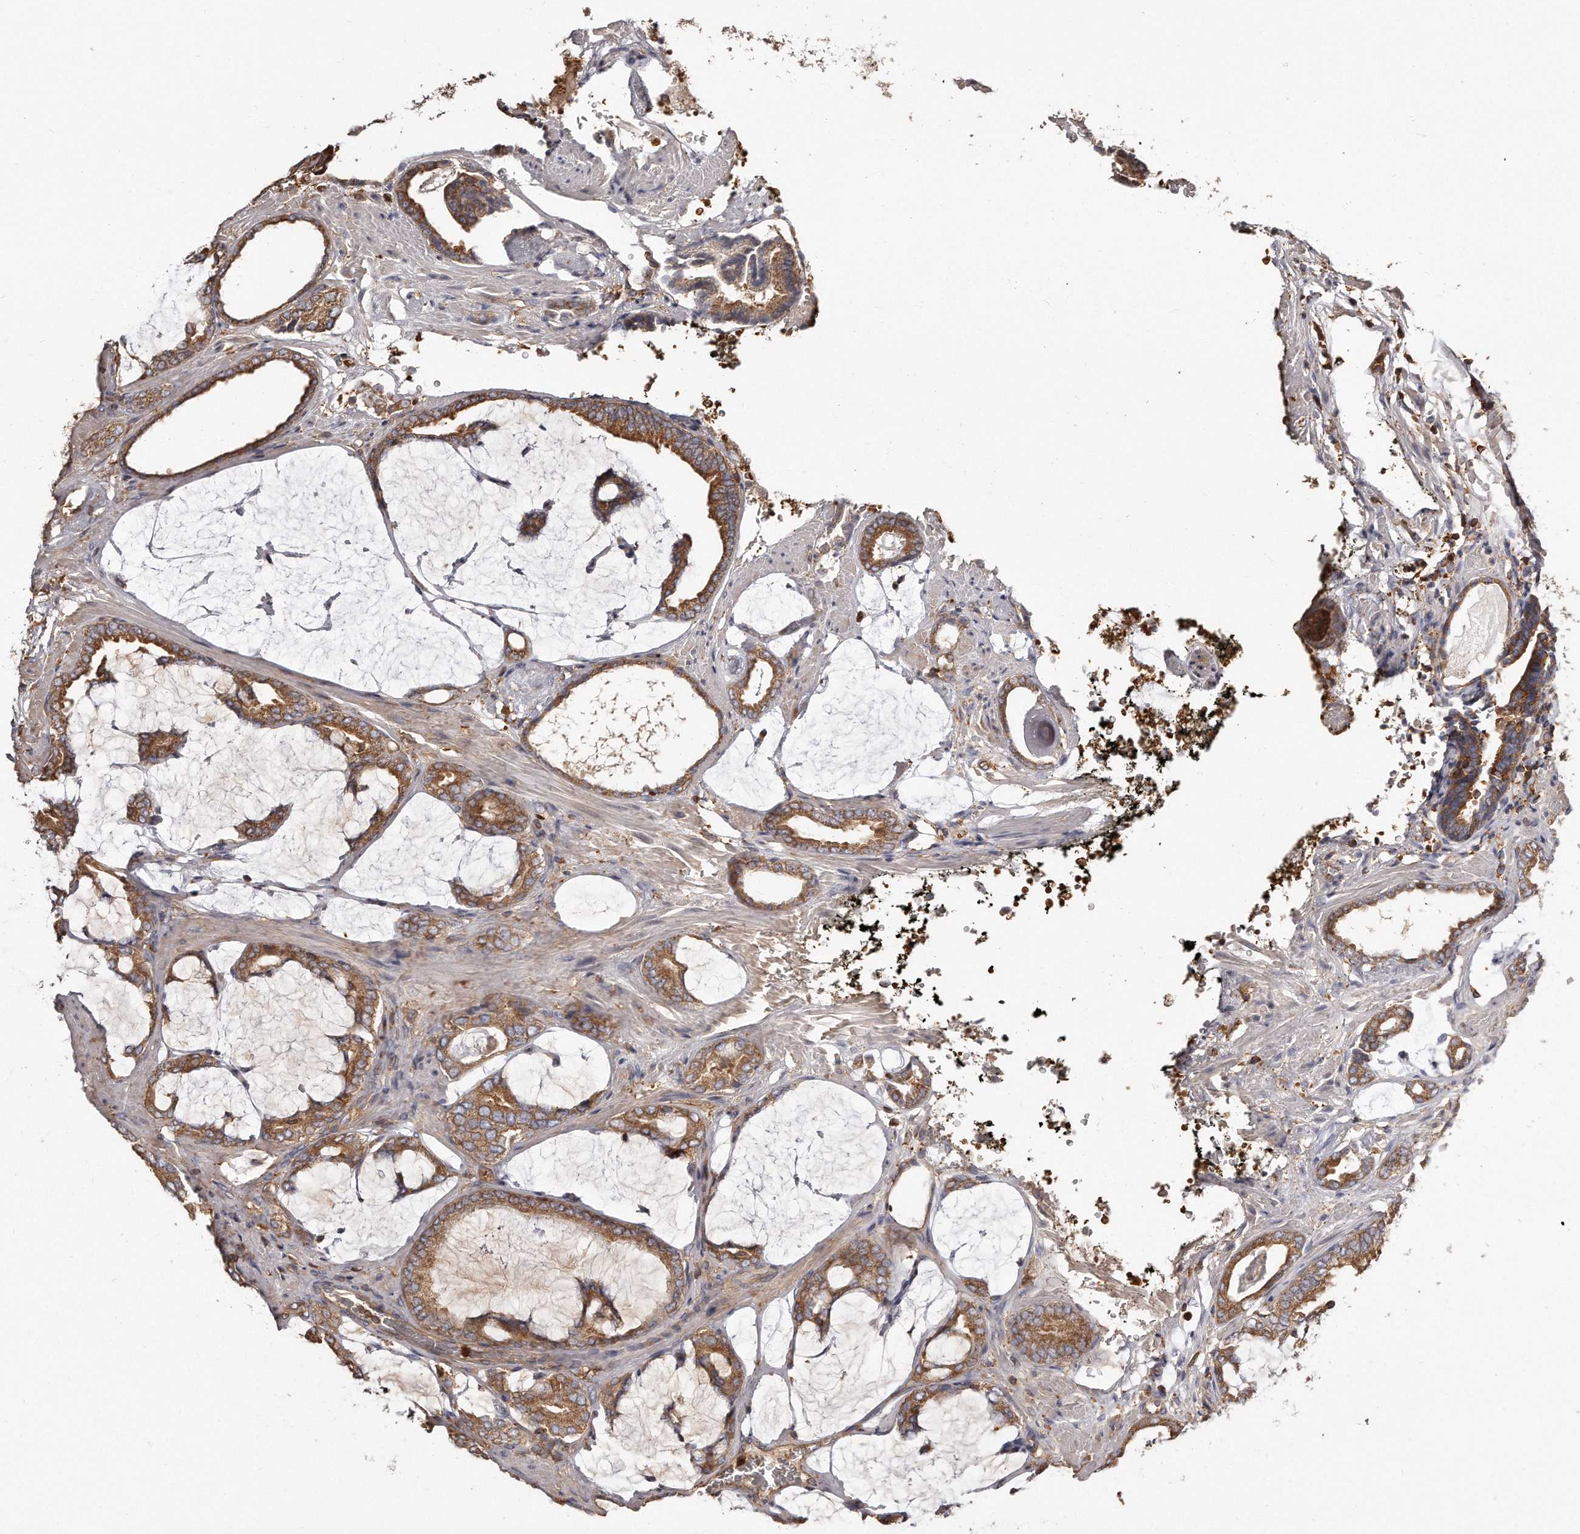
{"staining": {"intensity": "moderate", "quantity": ">75%", "location": "cytoplasmic/membranous"}, "tissue": "prostate cancer", "cell_type": "Tumor cells", "image_type": "cancer", "snomed": [{"axis": "morphology", "description": "Adenocarcinoma, Low grade"}, {"axis": "topography", "description": "Prostate"}], "caption": "High-magnification brightfield microscopy of prostate cancer (adenocarcinoma (low-grade)) stained with DAB (3,3'-diaminobenzidine) (brown) and counterstained with hematoxylin (blue). tumor cells exhibit moderate cytoplasmic/membranous staining is seen in about>75% of cells.", "gene": "CAP1", "patient": {"sex": "male", "age": 71}}